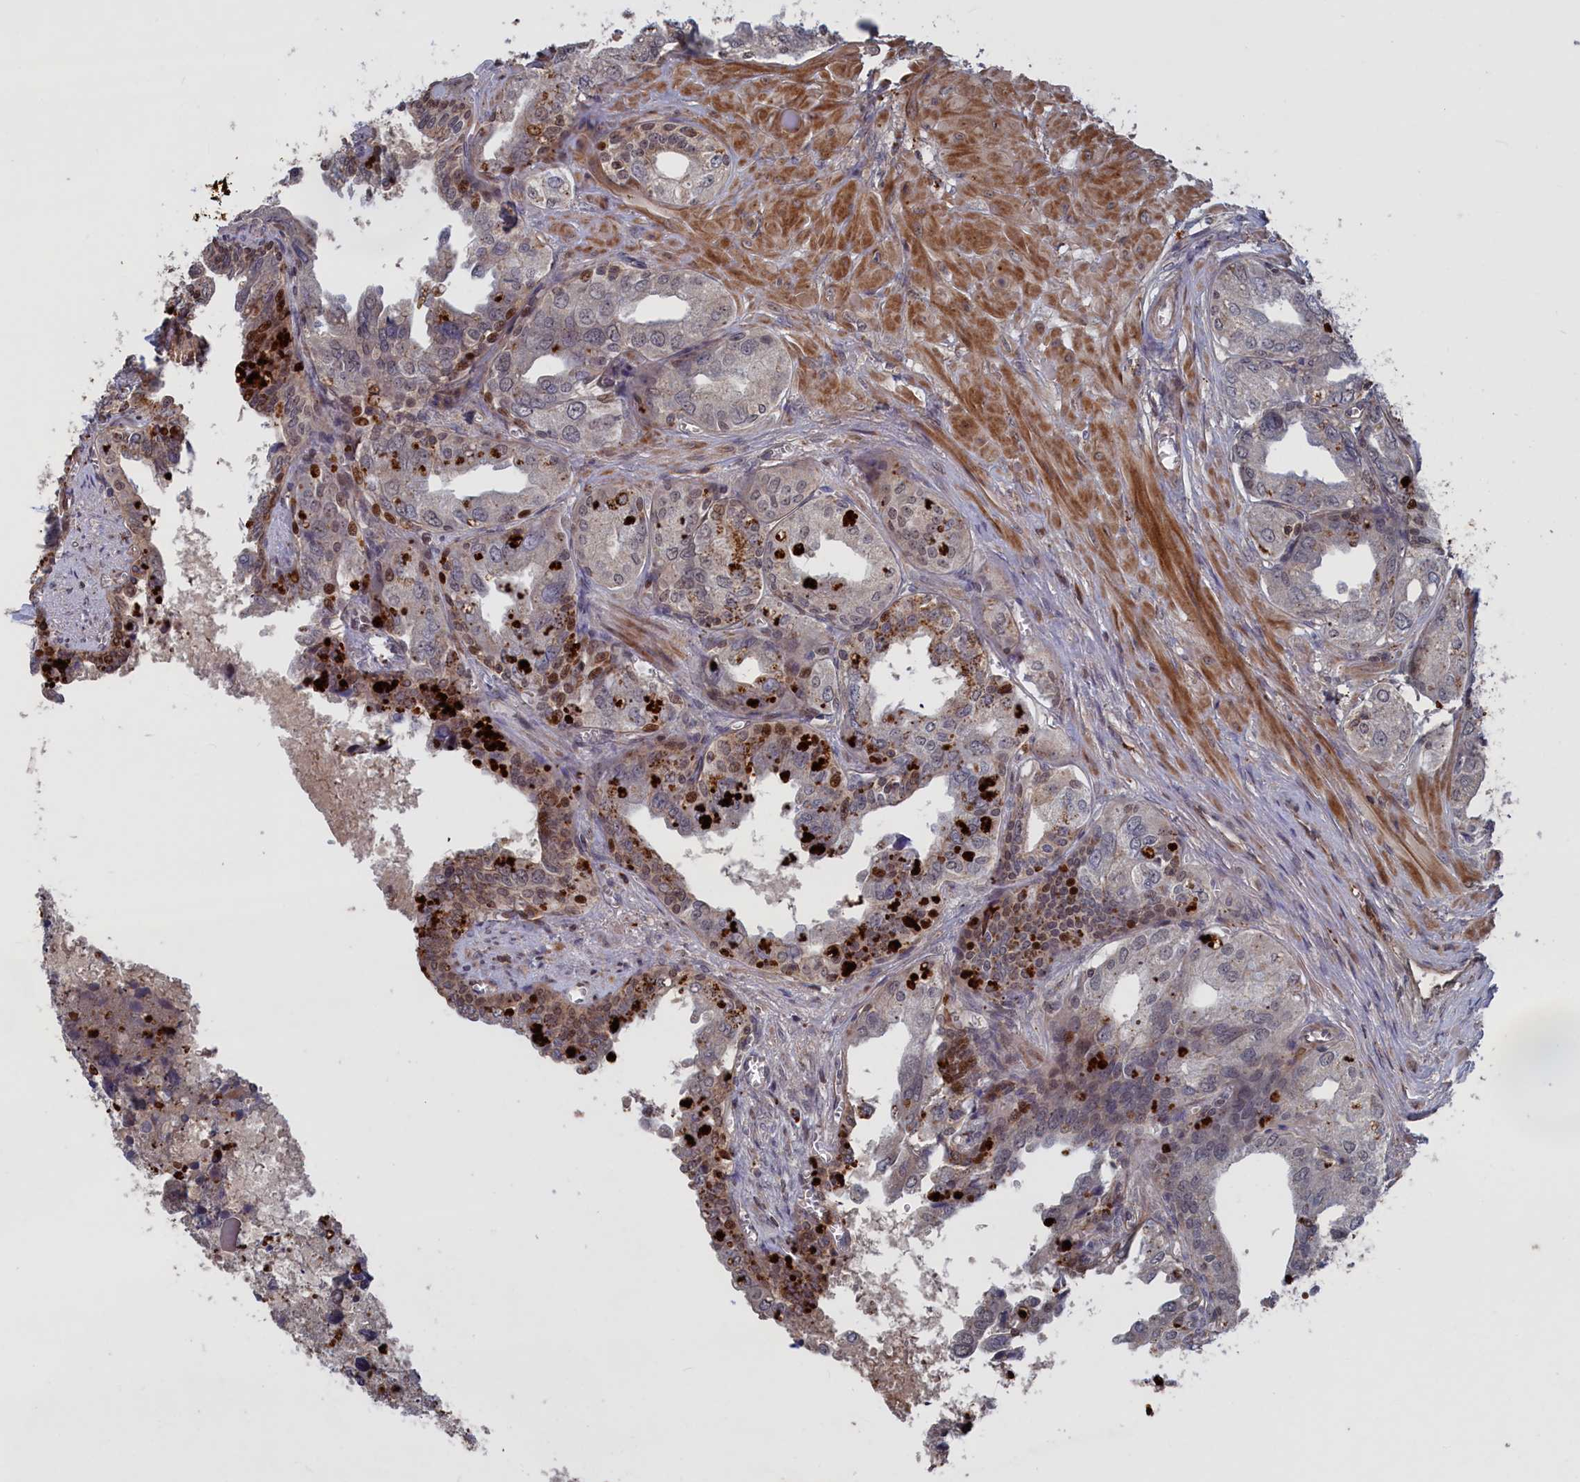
{"staining": {"intensity": "weak", "quantity": "<25%", "location": "cytoplasmic/membranous,nuclear"}, "tissue": "seminal vesicle", "cell_type": "Glandular cells", "image_type": "normal", "snomed": [{"axis": "morphology", "description": "Normal tissue, NOS"}, {"axis": "topography", "description": "Seminal veicle"}], "caption": "Immunohistochemistry histopathology image of unremarkable seminal vesicle stained for a protein (brown), which demonstrates no positivity in glandular cells.", "gene": "PLA2G15", "patient": {"sex": "male", "age": 67}}